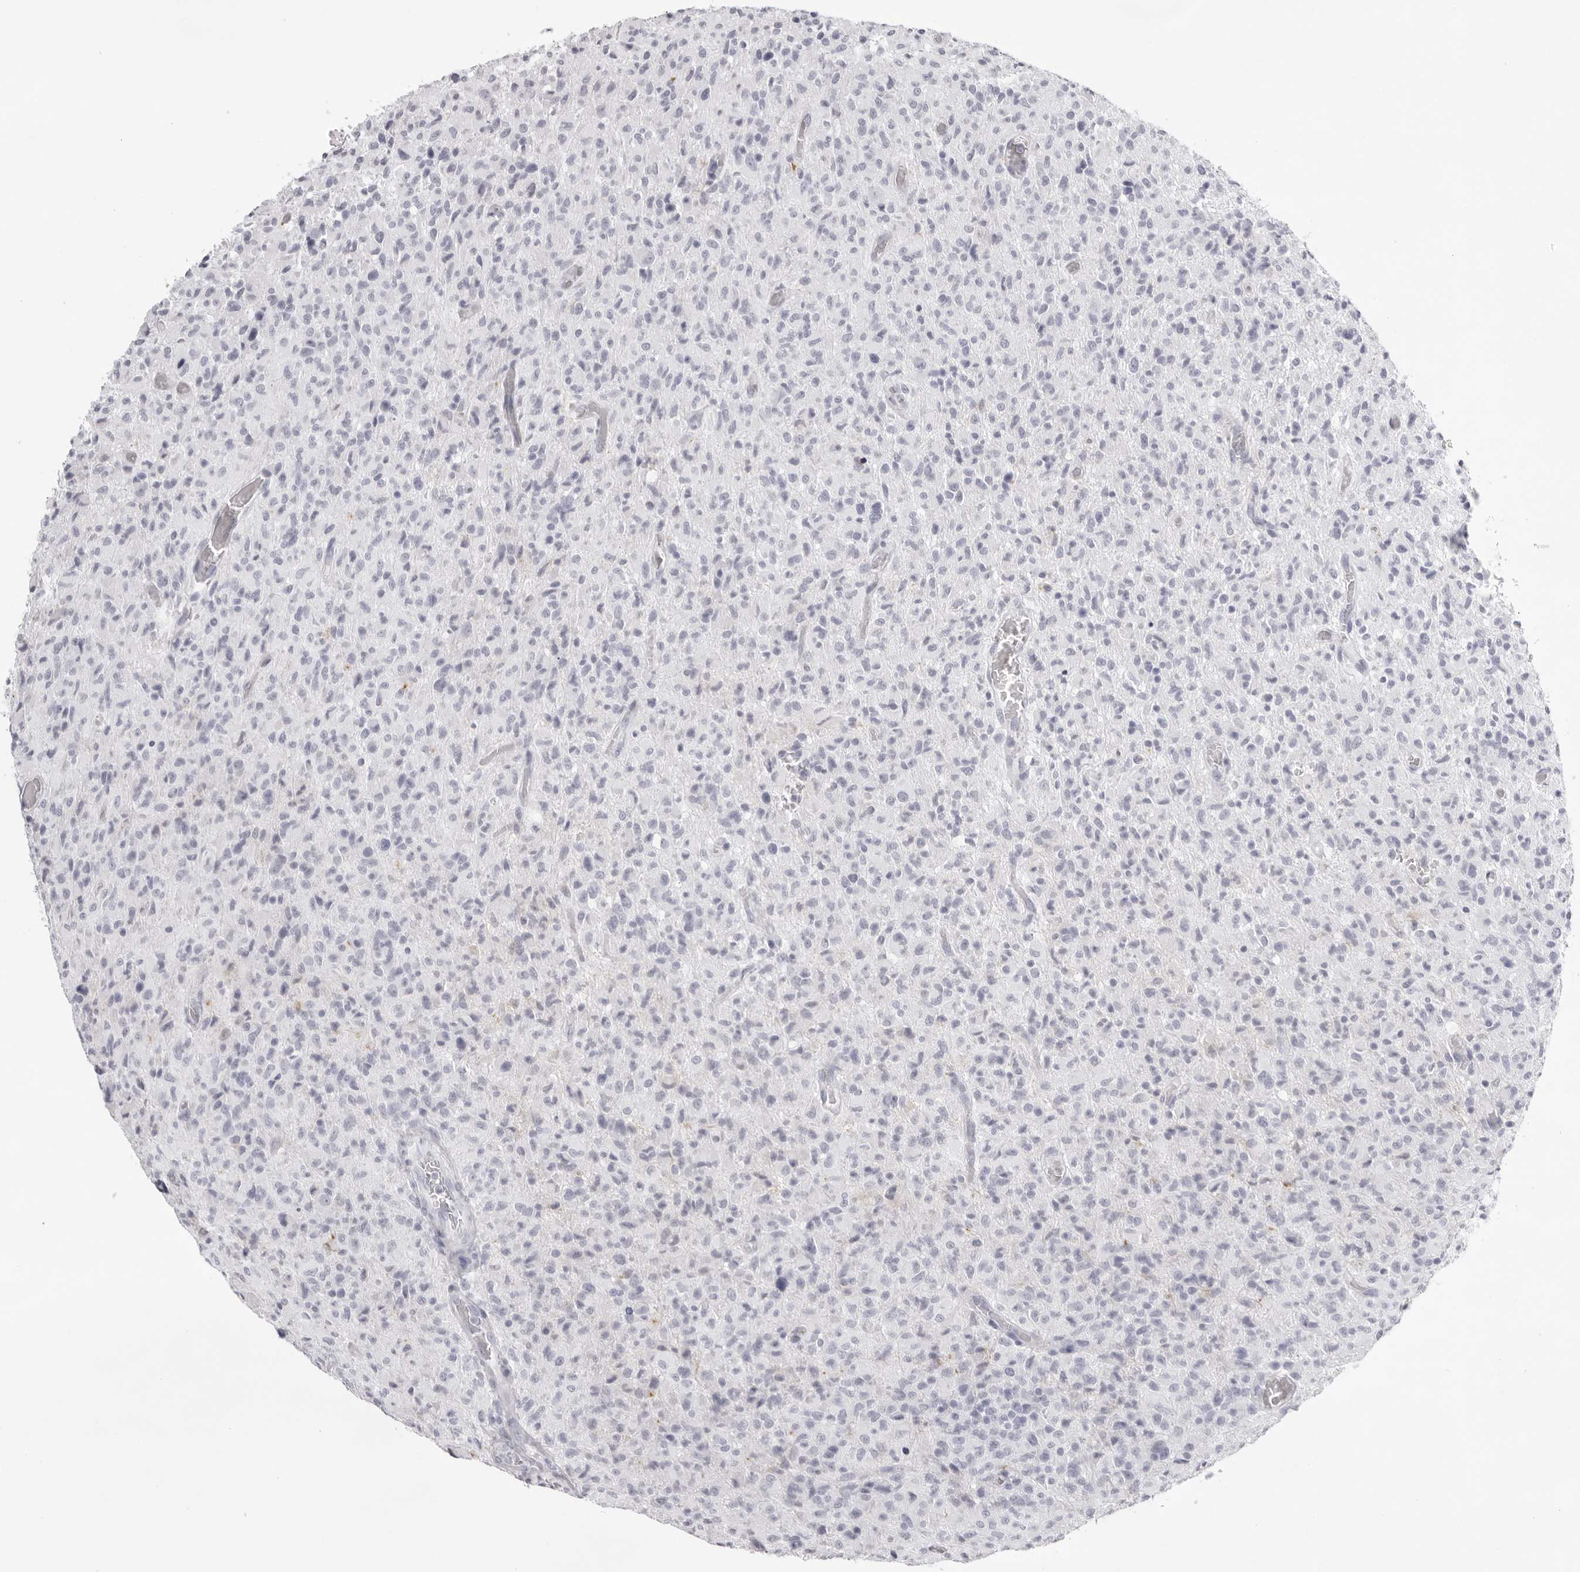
{"staining": {"intensity": "negative", "quantity": "none", "location": "none"}, "tissue": "glioma", "cell_type": "Tumor cells", "image_type": "cancer", "snomed": [{"axis": "morphology", "description": "Glioma, malignant, High grade"}, {"axis": "topography", "description": "Brain"}], "caption": "The IHC micrograph has no significant staining in tumor cells of high-grade glioma (malignant) tissue.", "gene": "TMOD4", "patient": {"sex": "female", "age": 57}}